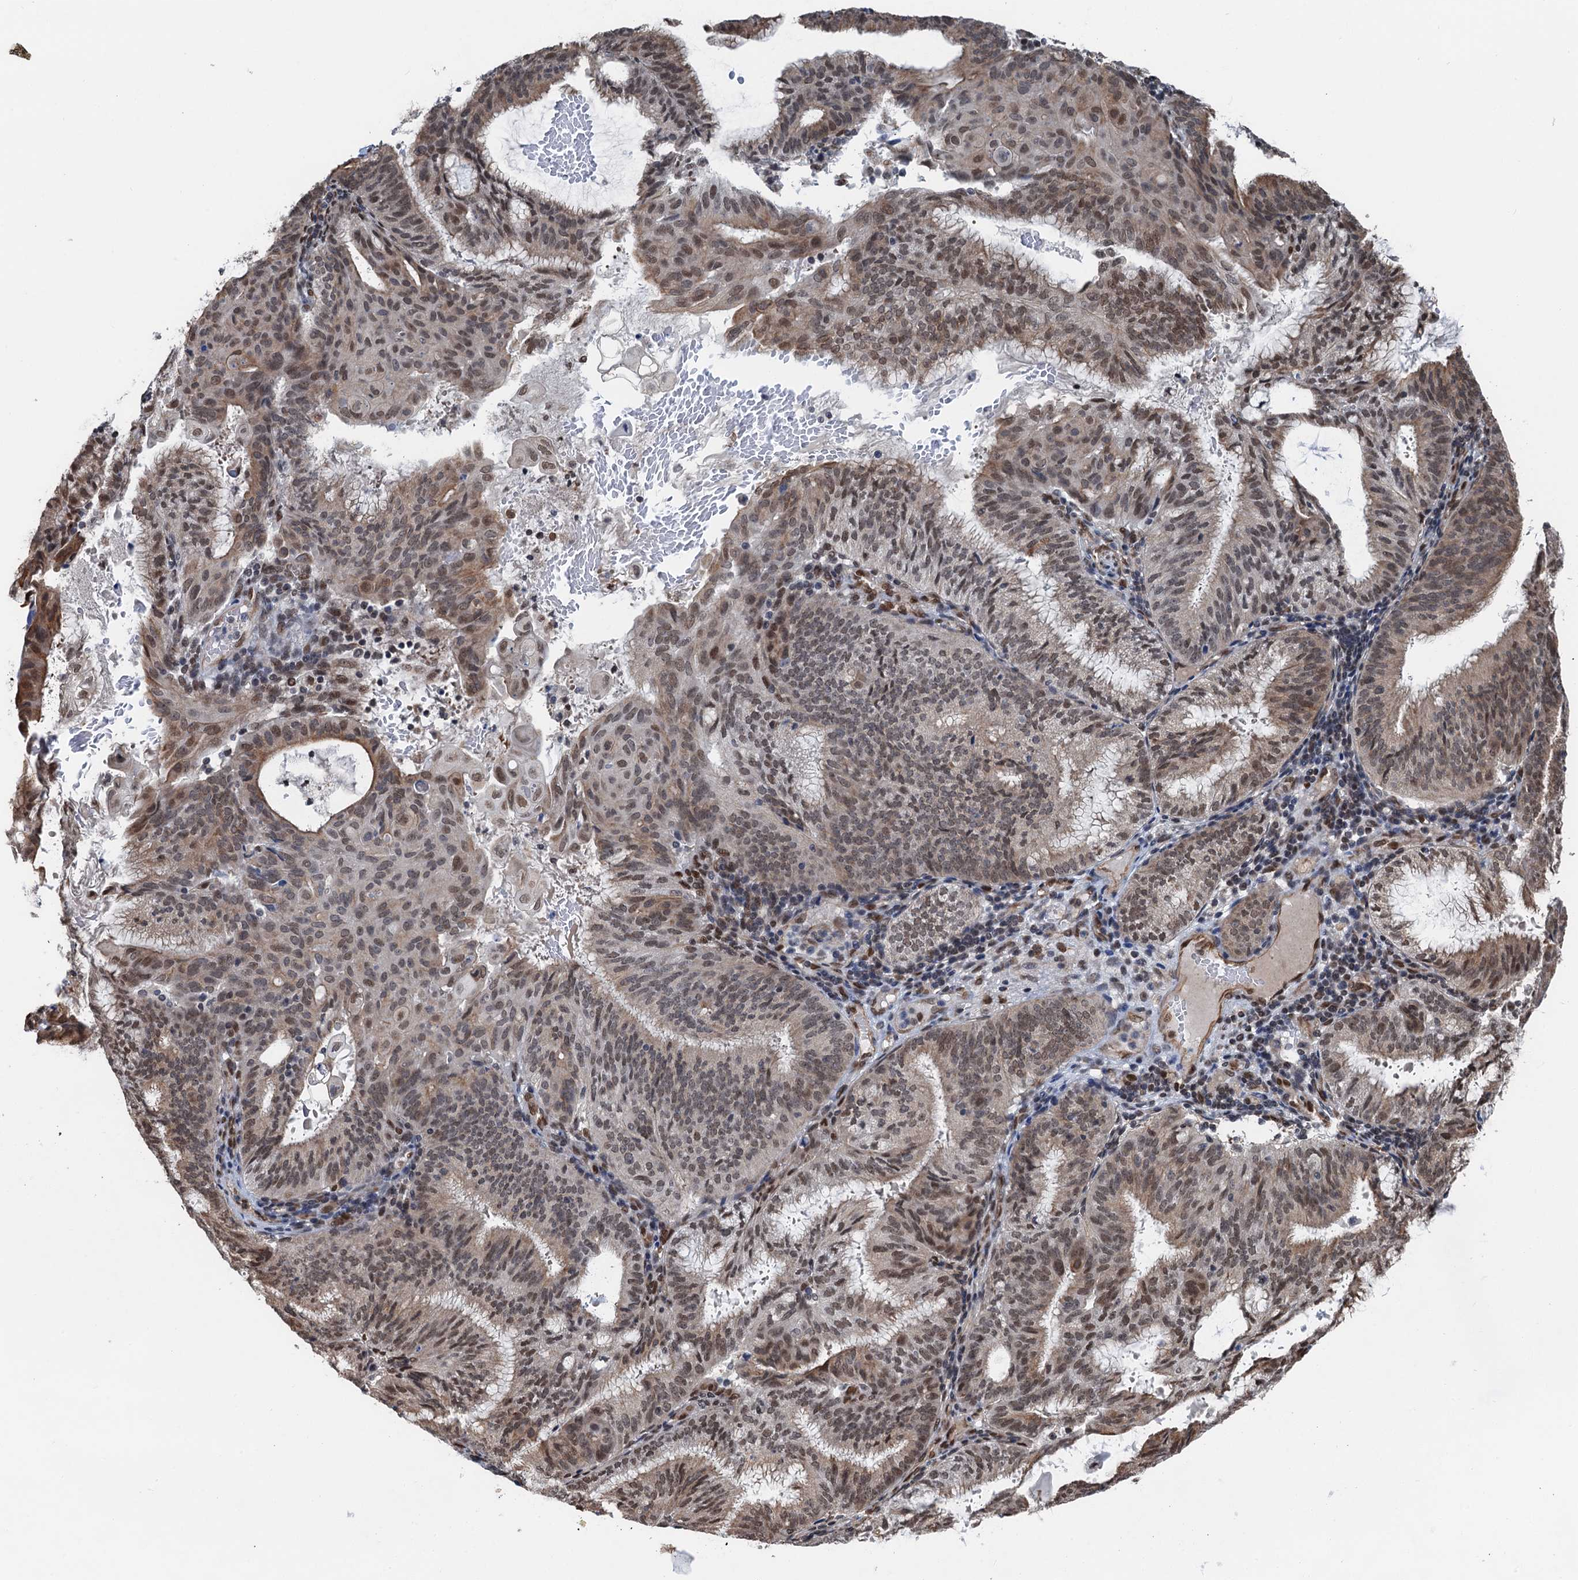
{"staining": {"intensity": "moderate", "quantity": ">75%", "location": "nuclear"}, "tissue": "endometrial cancer", "cell_type": "Tumor cells", "image_type": "cancer", "snomed": [{"axis": "morphology", "description": "Adenocarcinoma, NOS"}, {"axis": "topography", "description": "Endometrium"}], "caption": "This is a histology image of immunohistochemistry (IHC) staining of endometrial adenocarcinoma, which shows moderate expression in the nuclear of tumor cells.", "gene": "CFDP1", "patient": {"sex": "female", "age": 49}}